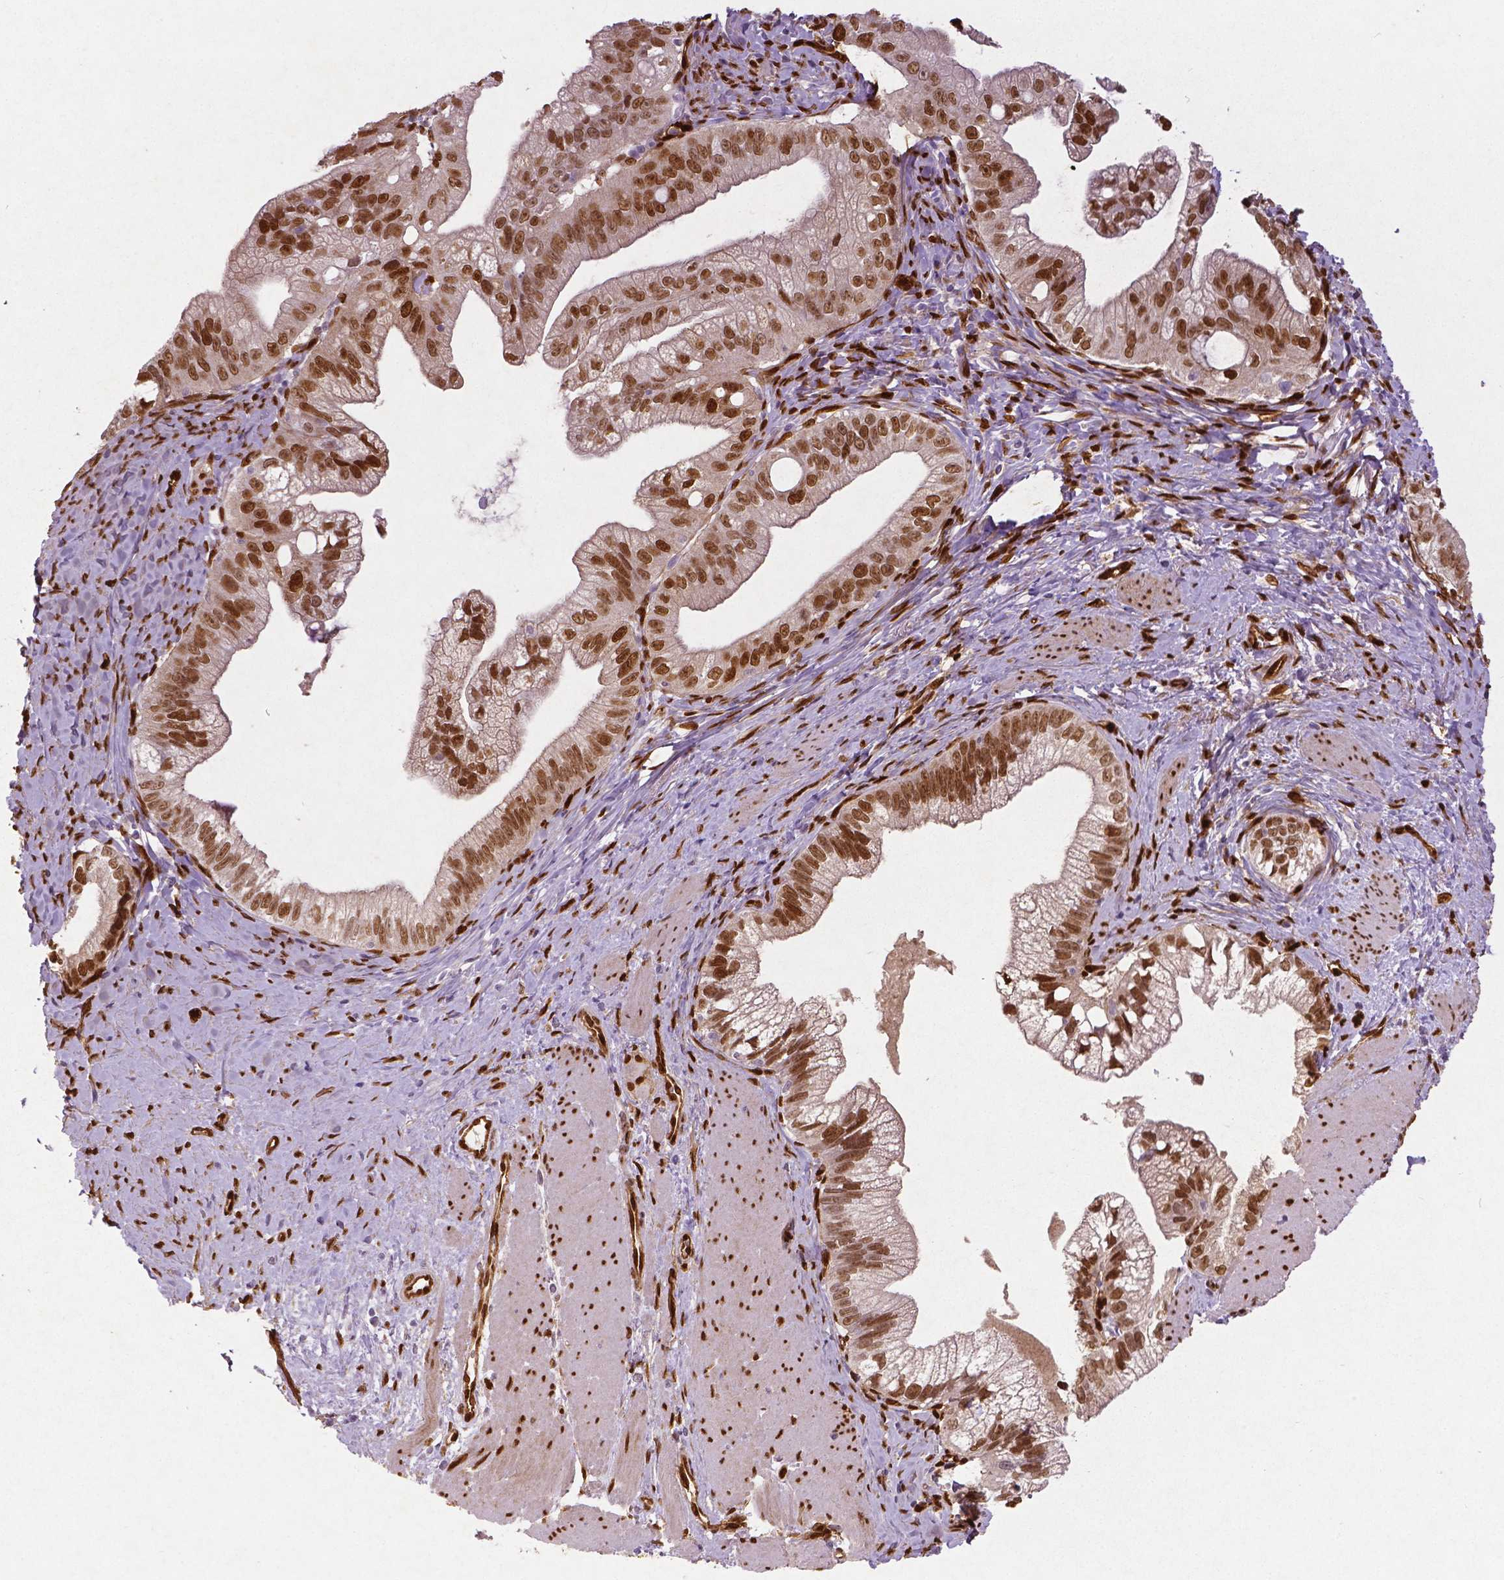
{"staining": {"intensity": "negative", "quantity": "none", "location": "none"}, "tissue": "pancreatic cancer", "cell_type": "Tumor cells", "image_type": "cancer", "snomed": [{"axis": "morphology", "description": "Adenocarcinoma, NOS"}, {"axis": "topography", "description": "Pancreas"}], "caption": "An immunohistochemistry (IHC) image of pancreatic adenocarcinoma is shown. There is no staining in tumor cells of pancreatic adenocarcinoma. The staining is performed using DAB (3,3'-diaminobenzidine) brown chromogen with nuclei counter-stained in using hematoxylin.", "gene": "WWTR1", "patient": {"sex": "male", "age": 70}}